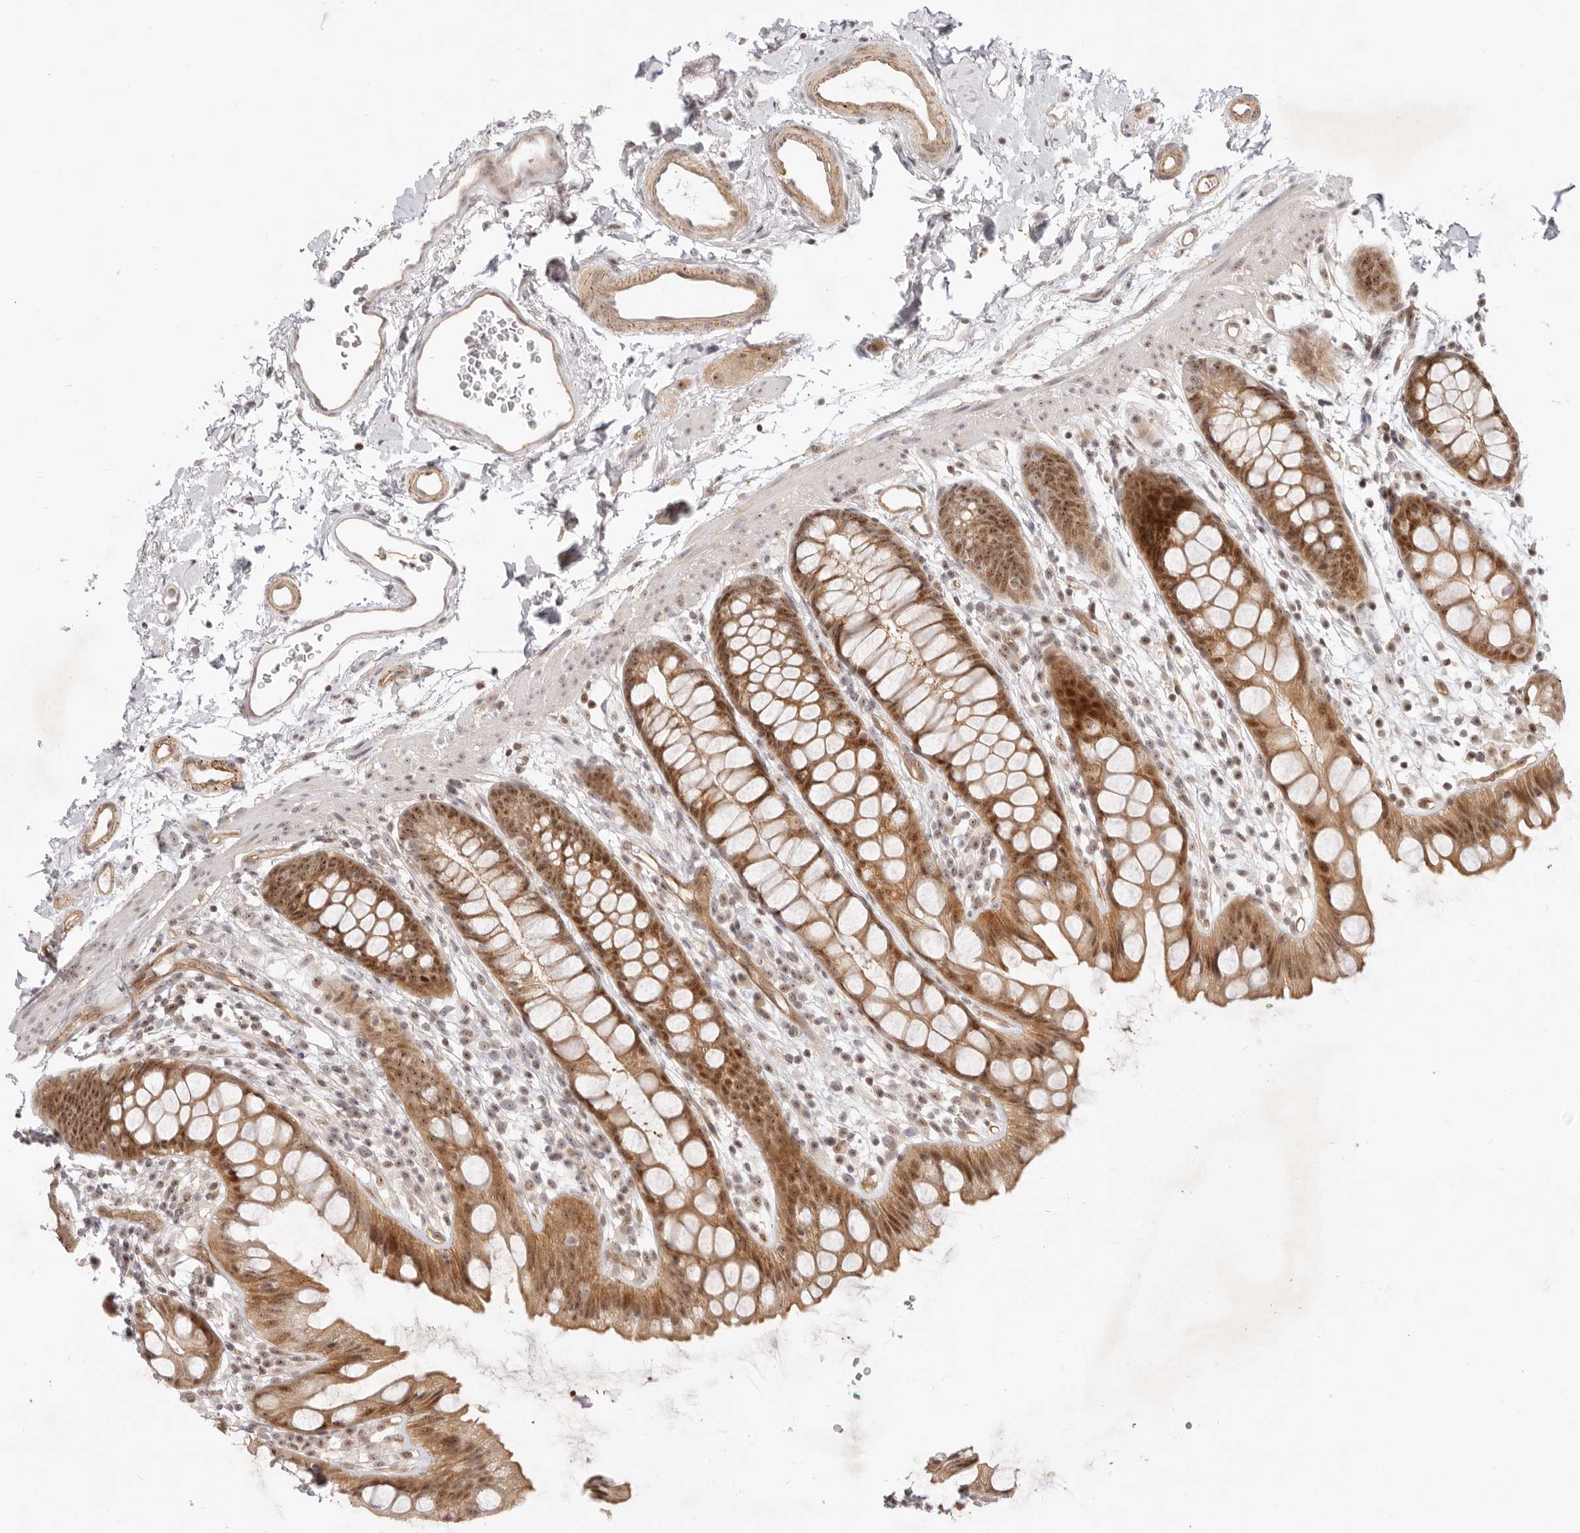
{"staining": {"intensity": "moderate", "quantity": ">75%", "location": "cytoplasmic/membranous,nuclear"}, "tissue": "rectum", "cell_type": "Glandular cells", "image_type": "normal", "snomed": [{"axis": "morphology", "description": "Normal tissue, NOS"}, {"axis": "topography", "description": "Rectum"}], "caption": "Immunohistochemistry (DAB) staining of unremarkable rectum displays moderate cytoplasmic/membranous,nuclear protein positivity in about >75% of glandular cells.", "gene": "BAP1", "patient": {"sex": "female", "age": 65}}